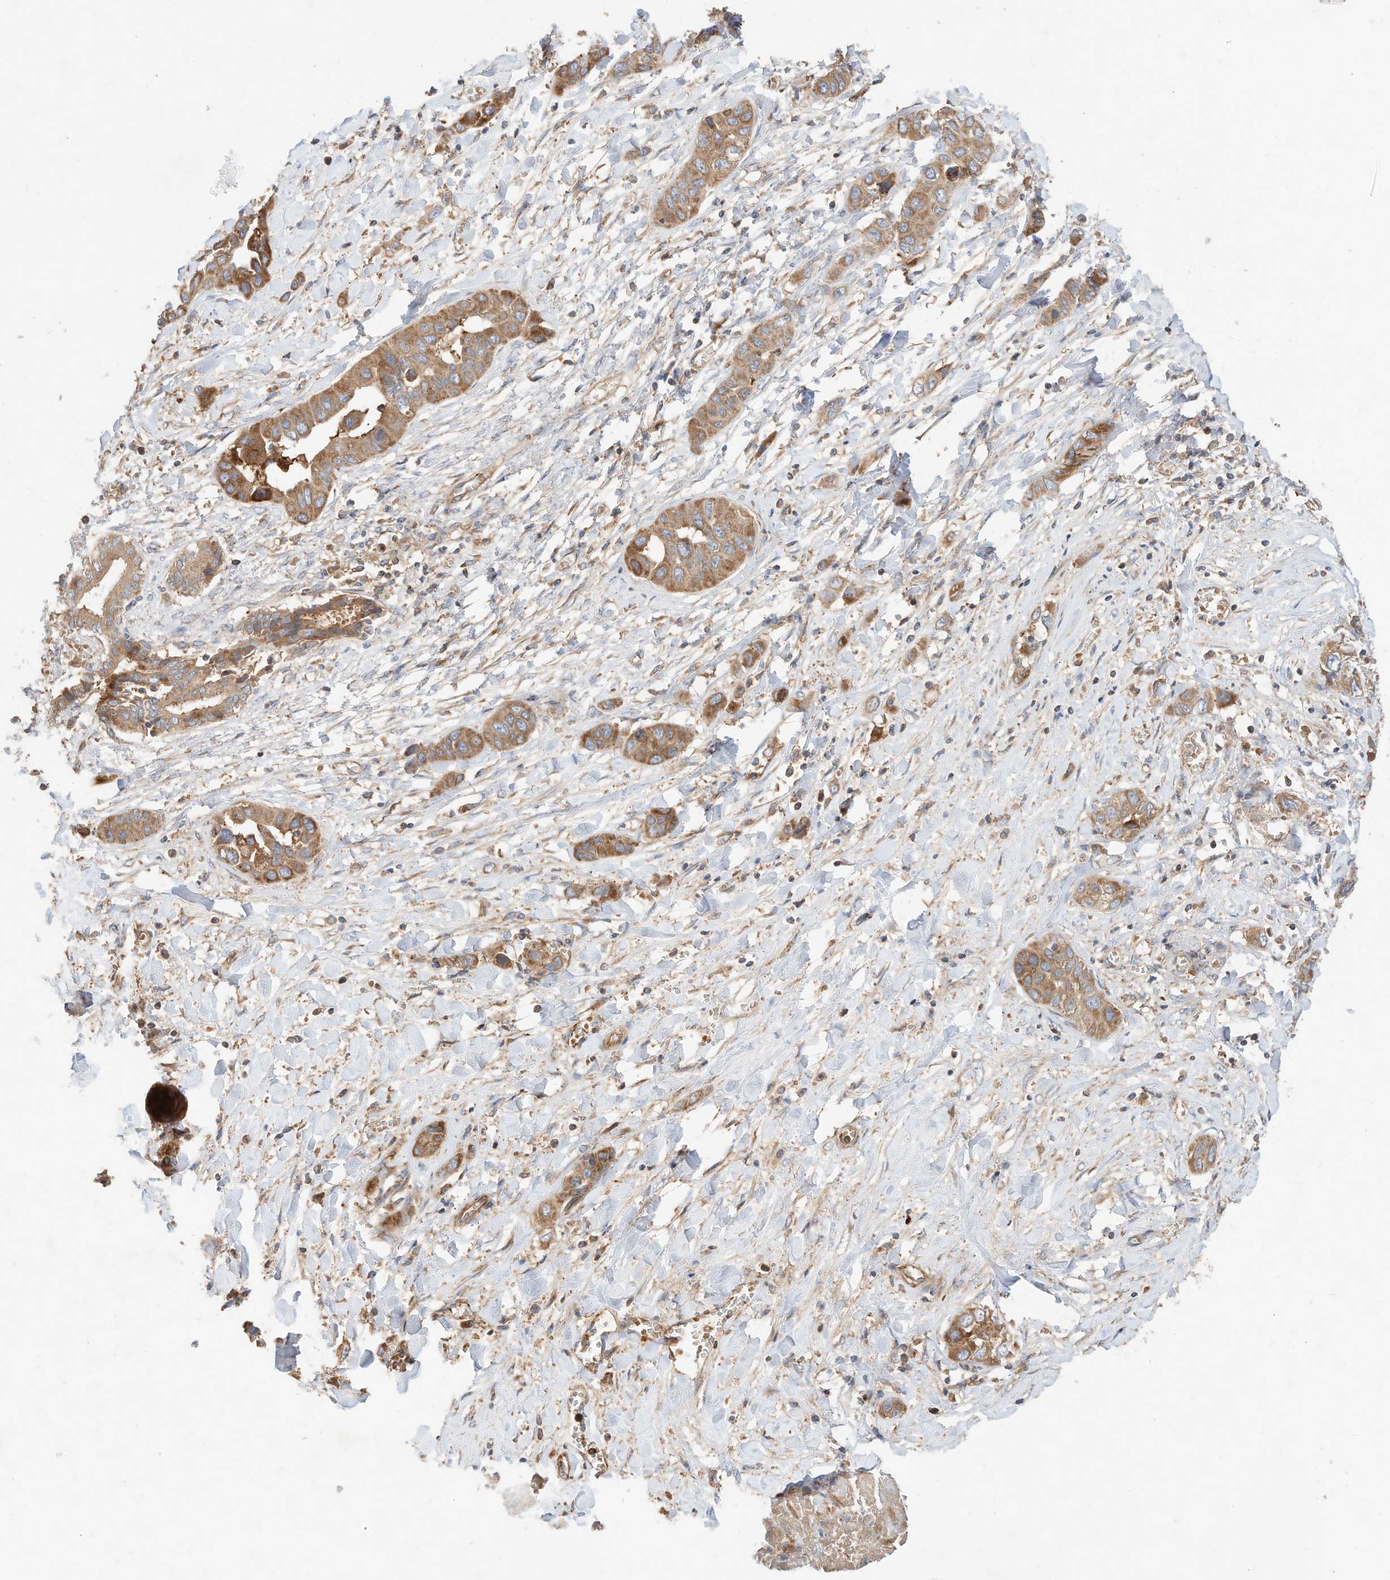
{"staining": {"intensity": "strong", "quantity": ">75%", "location": "cytoplasmic/membranous"}, "tissue": "liver cancer", "cell_type": "Tumor cells", "image_type": "cancer", "snomed": [{"axis": "morphology", "description": "Cholangiocarcinoma"}, {"axis": "topography", "description": "Liver"}], "caption": "Protein staining of liver cholangiocarcinoma tissue demonstrates strong cytoplasmic/membranous staining in approximately >75% of tumor cells. The staining is performed using DAB brown chromogen to label protein expression. The nuclei are counter-stained blue using hematoxylin.", "gene": "CPAMD8", "patient": {"sex": "female", "age": 52}}